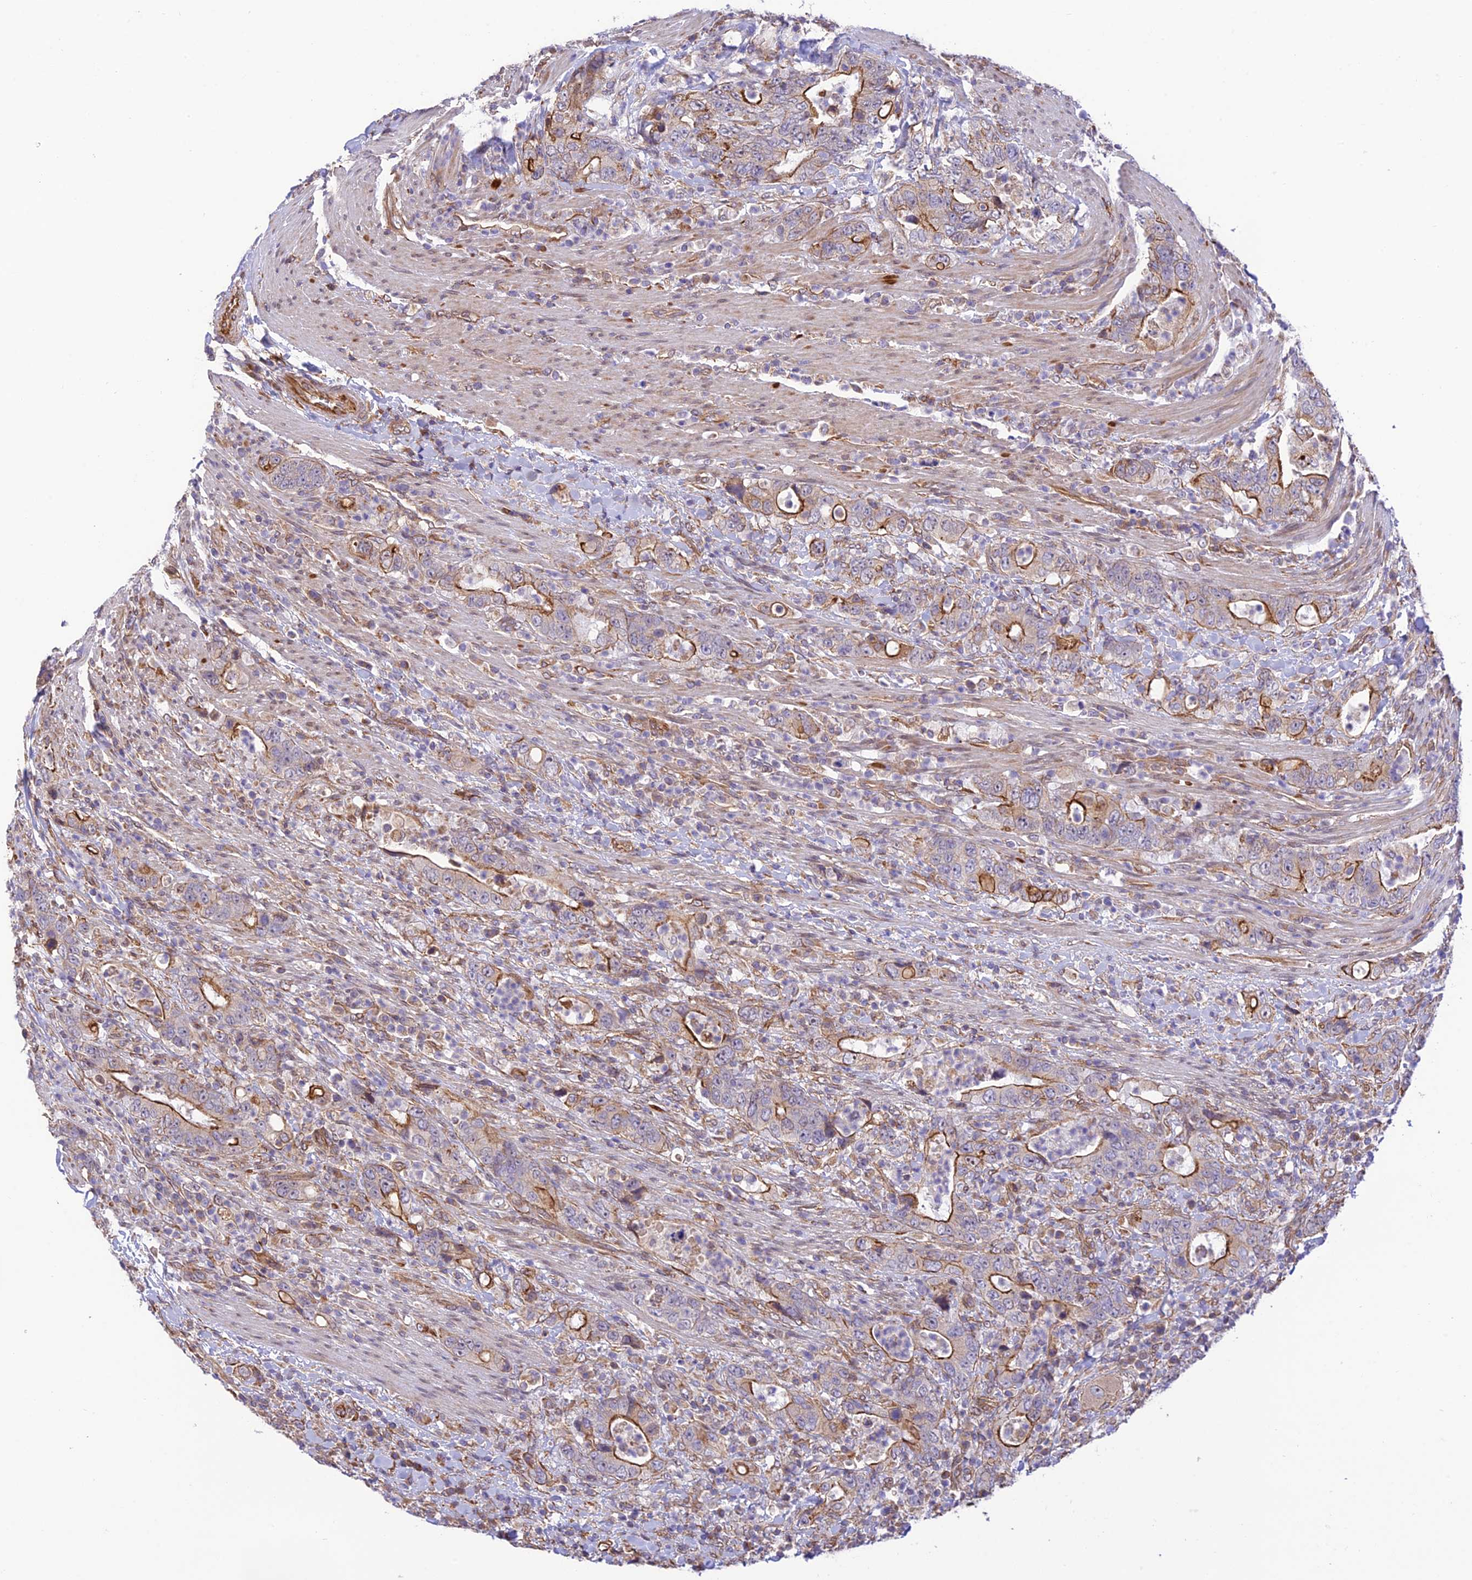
{"staining": {"intensity": "strong", "quantity": "25%-75%", "location": "cytoplasmic/membranous"}, "tissue": "colorectal cancer", "cell_type": "Tumor cells", "image_type": "cancer", "snomed": [{"axis": "morphology", "description": "Adenocarcinoma, NOS"}, {"axis": "topography", "description": "Colon"}], "caption": "Colorectal adenocarcinoma stained with a protein marker reveals strong staining in tumor cells.", "gene": "EXOC3L4", "patient": {"sex": "female", "age": 75}}